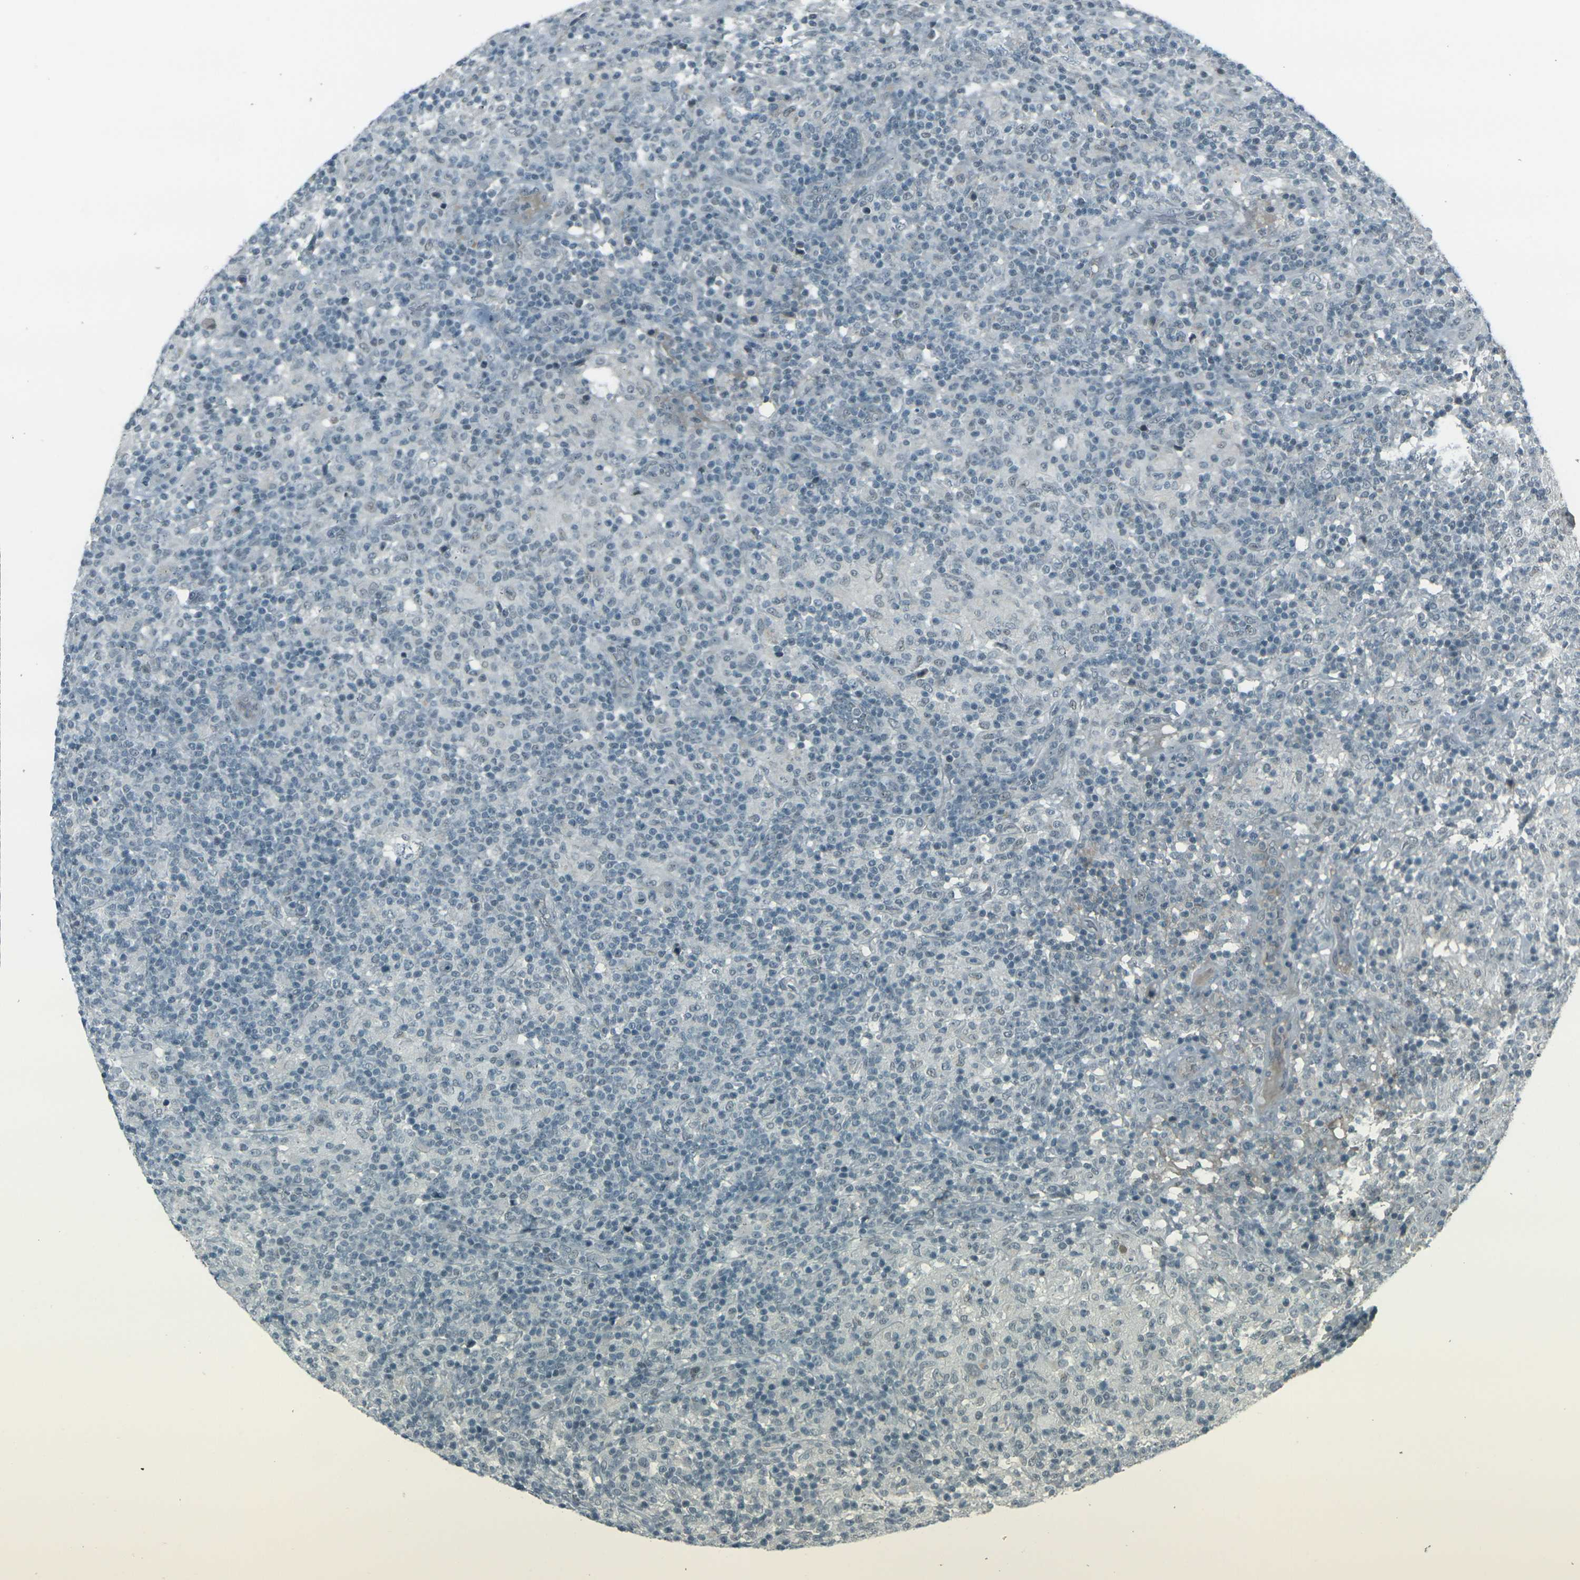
{"staining": {"intensity": "negative", "quantity": "none", "location": "none"}, "tissue": "lymphoma", "cell_type": "Tumor cells", "image_type": "cancer", "snomed": [{"axis": "morphology", "description": "Hodgkin's disease, NOS"}, {"axis": "topography", "description": "Lymph node"}], "caption": "High power microscopy image of an immunohistochemistry (IHC) micrograph of Hodgkin's disease, revealing no significant expression in tumor cells.", "gene": "GPR19", "patient": {"sex": "male", "age": 70}}